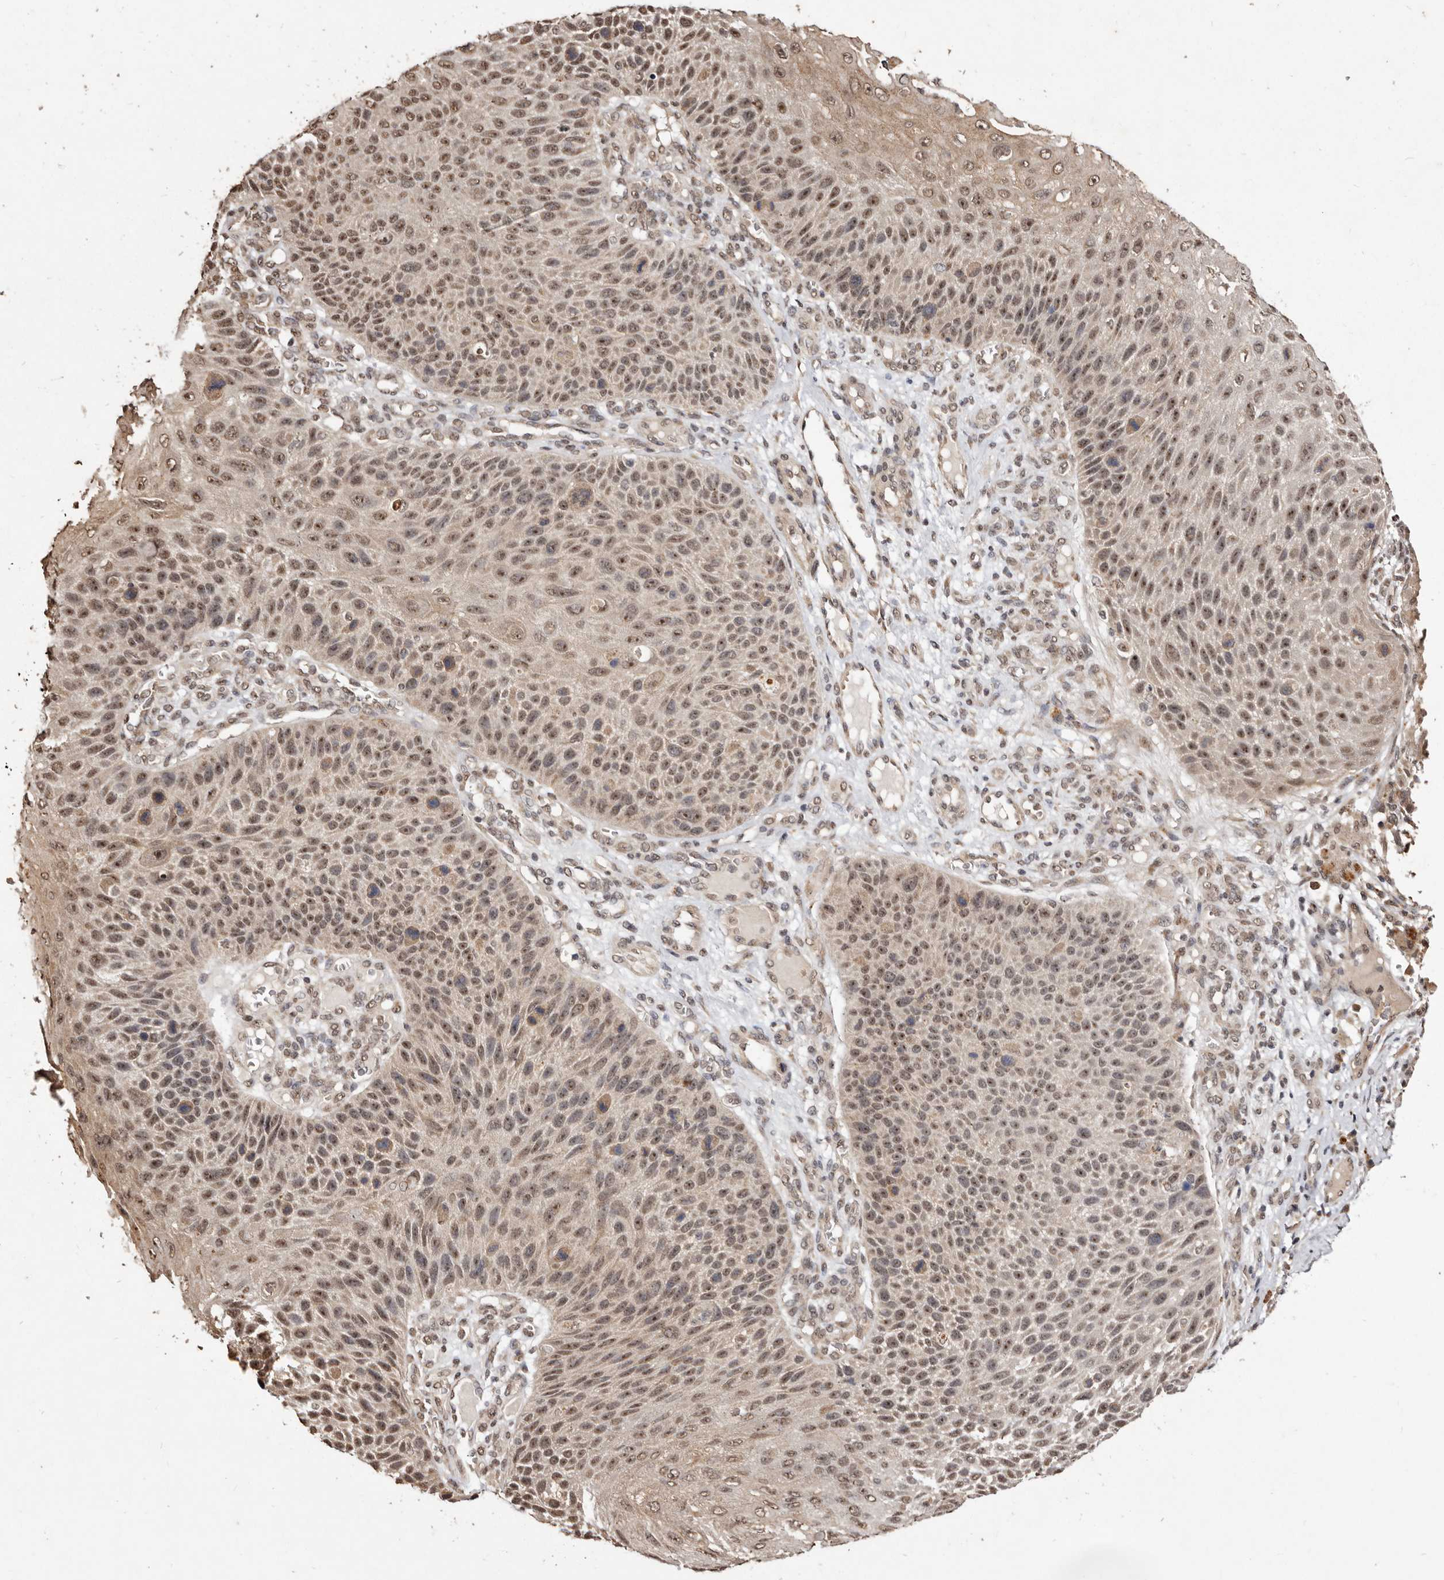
{"staining": {"intensity": "moderate", "quantity": ">75%", "location": "cytoplasmic/membranous,nuclear"}, "tissue": "skin cancer", "cell_type": "Tumor cells", "image_type": "cancer", "snomed": [{"axis": "morphology", "description": "Squamous cell carcinoma, NOS"}, {"axis": "topography", "description": "Skin"}], "caption": "IHC of human skin squamous cell carcinoma exhibits medium levels of moderate cytoplasmic/membranous and nuclear expression in approximately >75% of tumor cells.", "gene": "NOTCH1", "patient": {"sex": "female", "age": 88}}